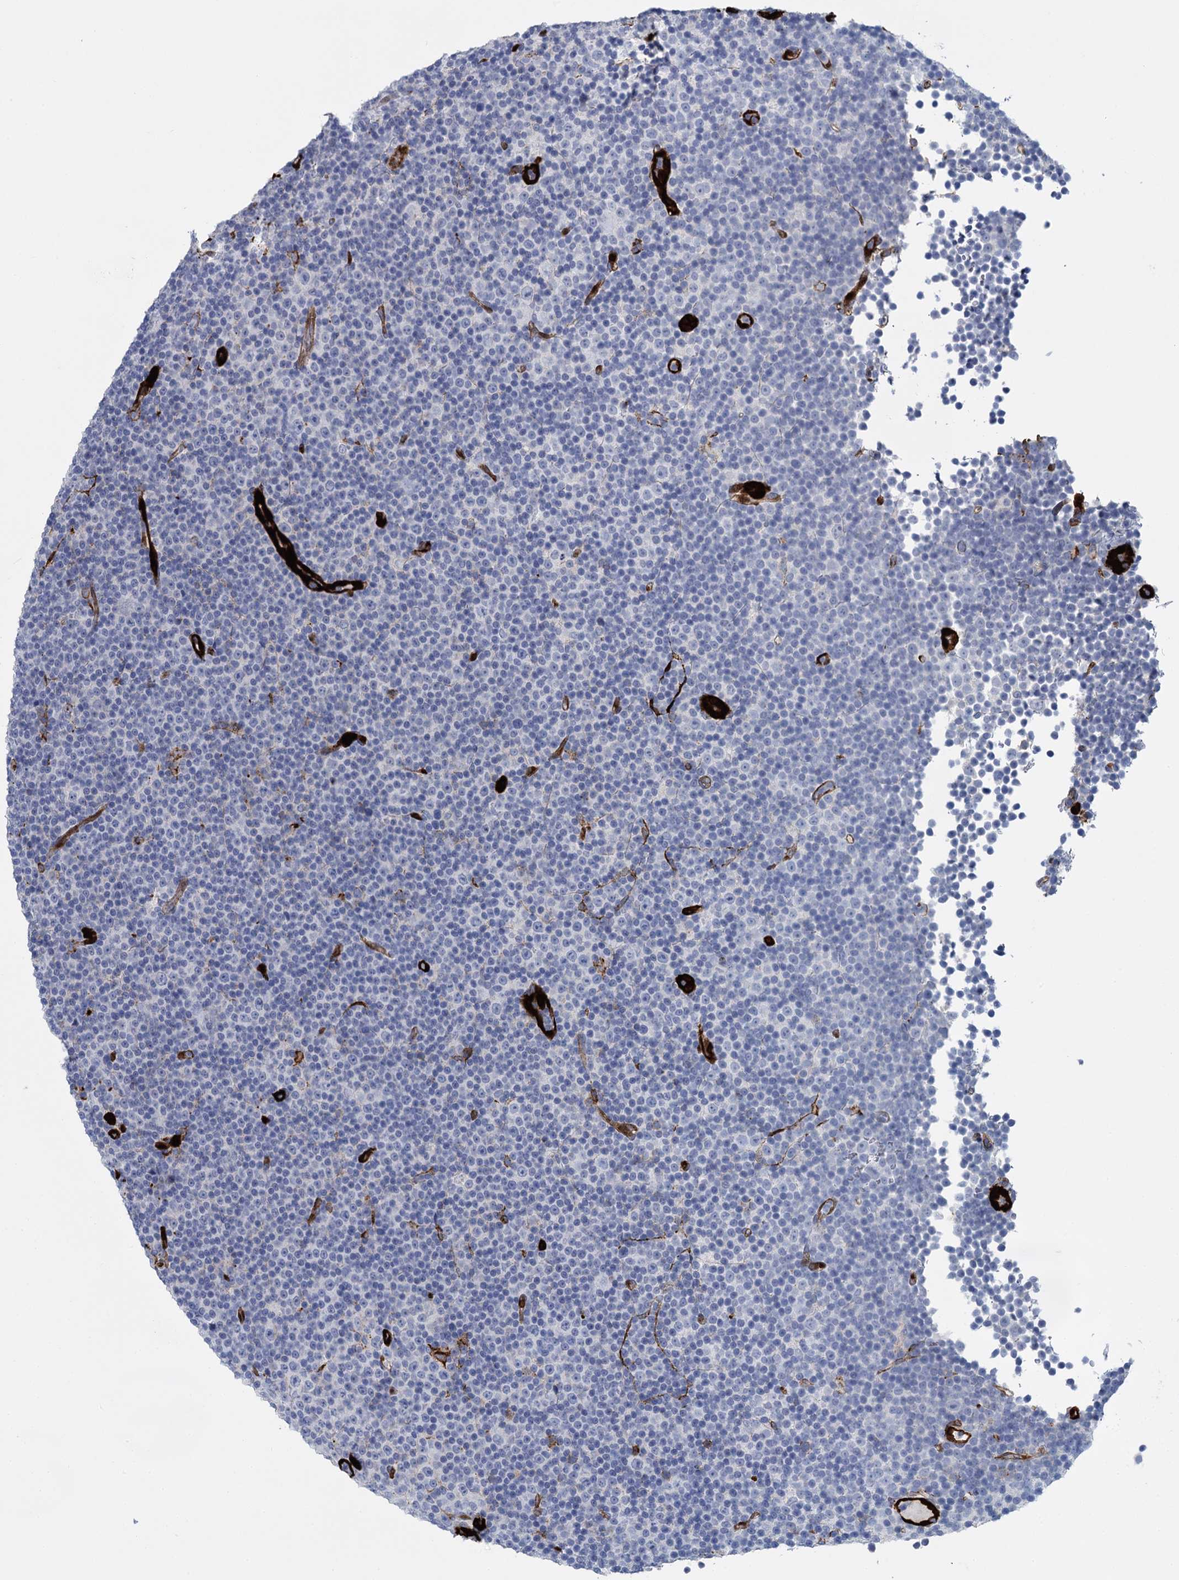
{"staining": {"intensity": "negative", "quantity": "none", "location": "none"}, "tissue": "lymphoma", "cell_type": "Tumor cells", "image_type": "cancer", "snomed": [{"axis": "morphology", "description": "Malignant lymphoma, non-Hodgkin's type, Low grade"}, {"axis": "topography", "description": "Lymph node"}], "caption": "A histopathology image of lymphoma stained for a protein reveals no brown staining in tumor cells.", "gene": "SNCG", "patient": {"sex": "female", "age": 67}}